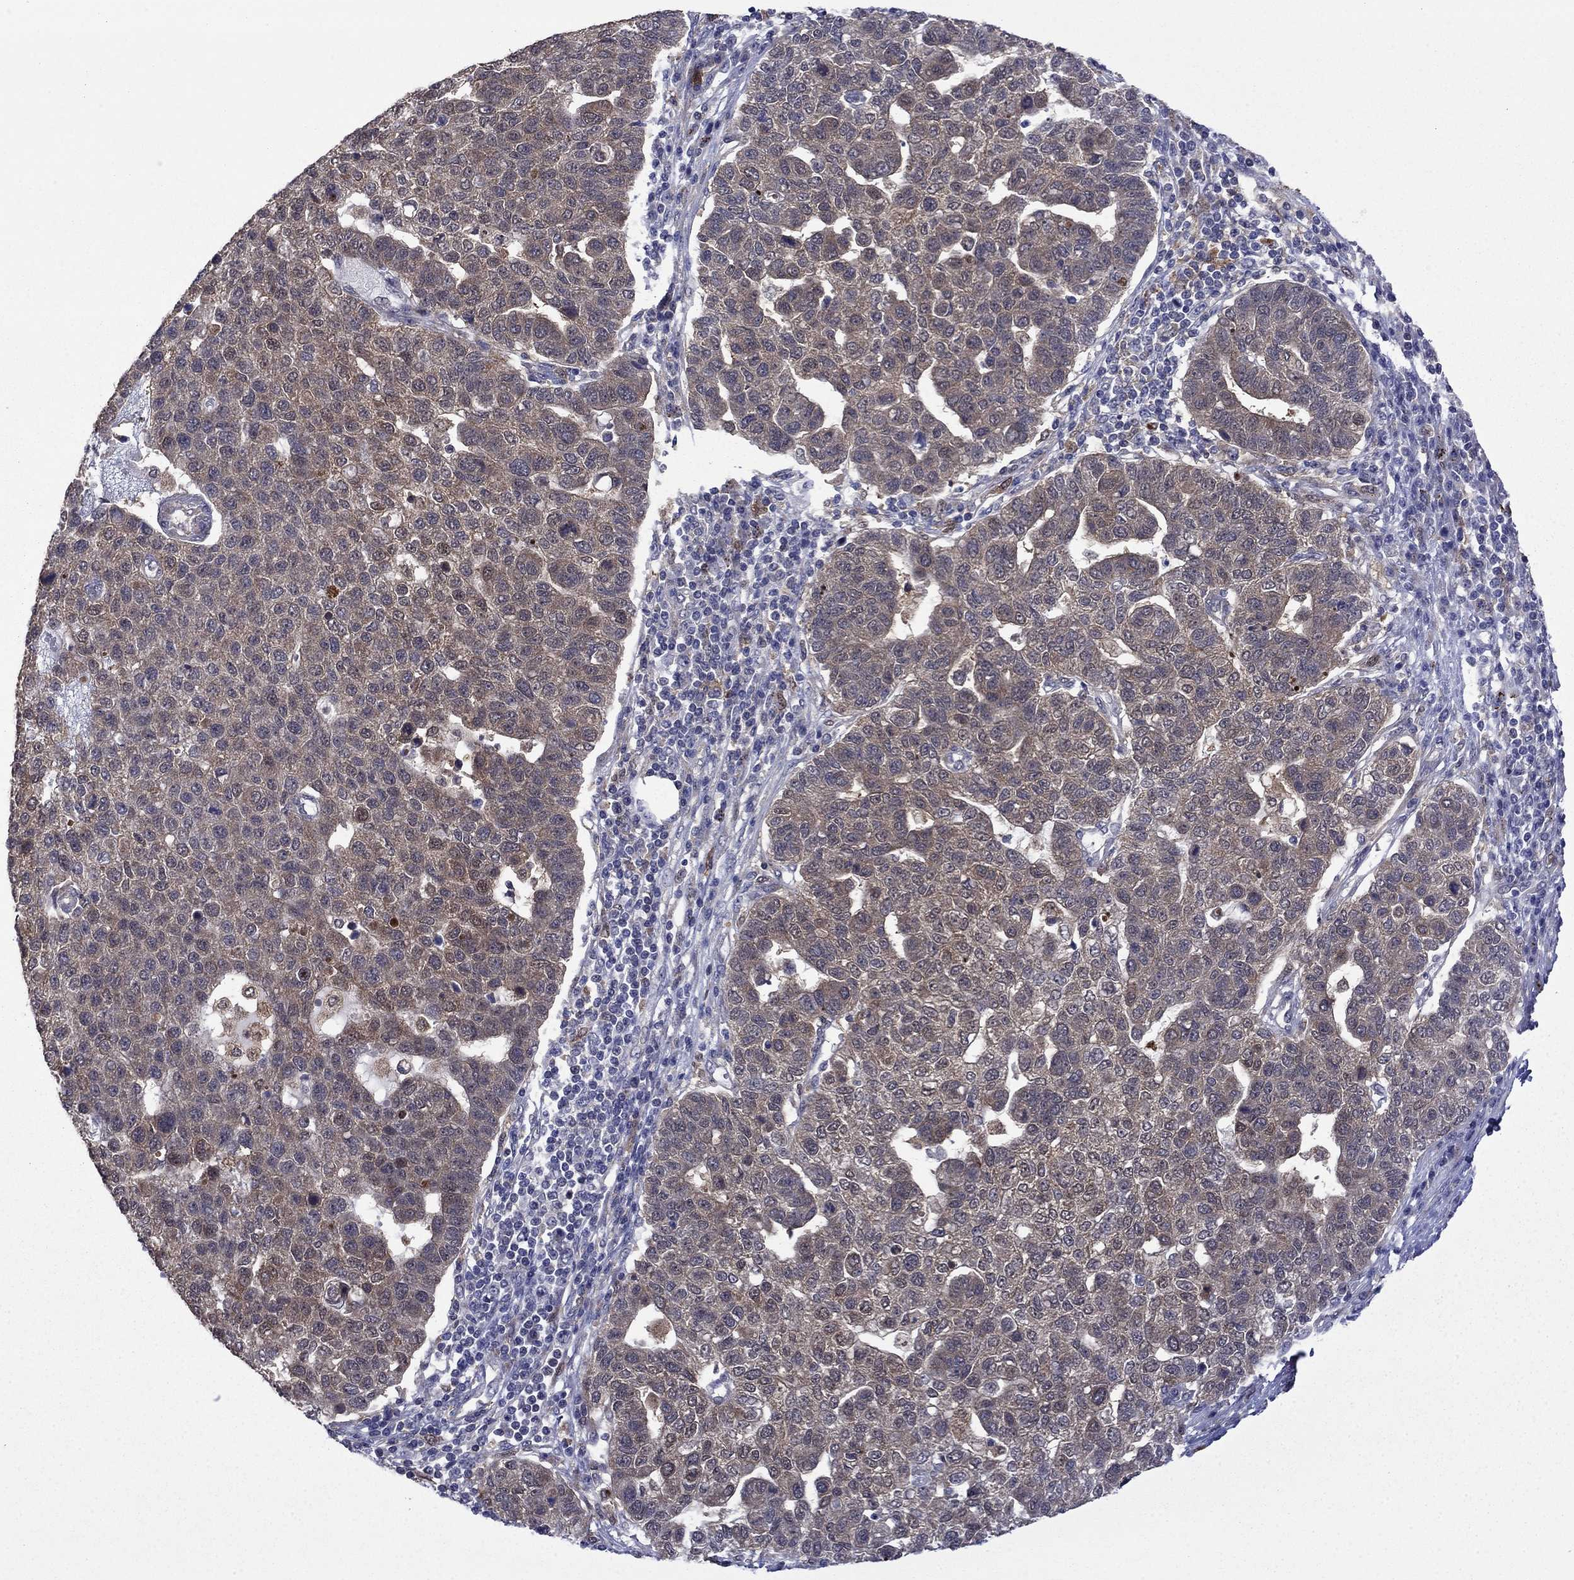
{"staining": {"intensity": "negative", "quantity": "none", "location": "none"}, "tissue": "pancreatic cancer", "cell_type": "Tumor cells", "image_type": "cancer", "snomed": [{"axis": "morphology", "description": "Adenocarcinoma, NOS"}, {"axis": "topography", "description": "Pancreas"}], "caption": "Image shows no significant protein staining in tumor cells of adenocarcinoma (pancreatic).", "gene": "TPMT", "patient": {"sex": "female", "age": 61}}